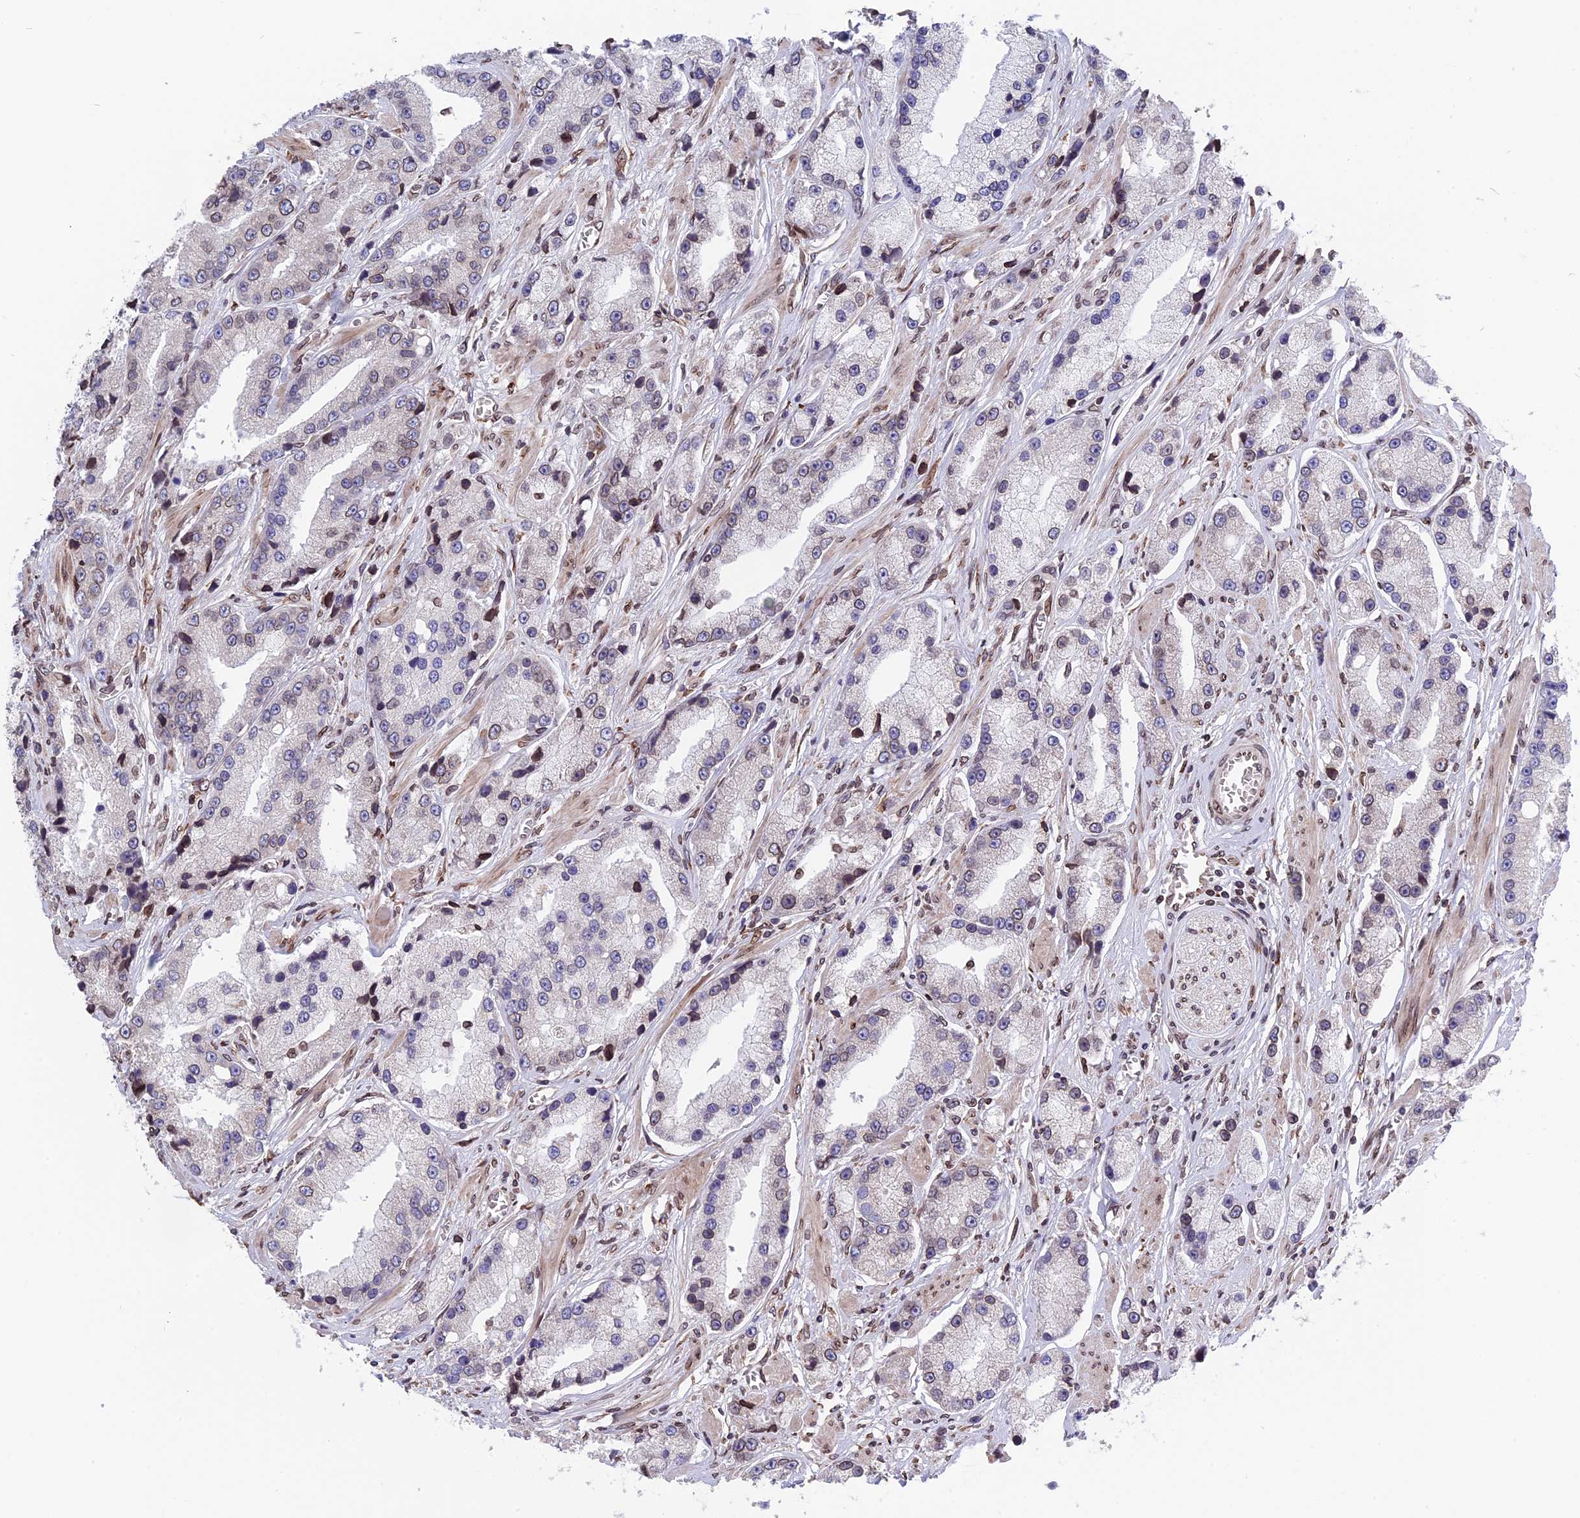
{"staining": {"intensity": "weak", "quantity": "25%-75%", "location": "cytoplasmic/membranous,nuclear"}, "tissue": "prostate cancer", "cell_type": "Tumor cells", "image_type": "cancer", "snomed": [{"axis": "morphology", "description": "Adenocarcinoma, High grade"}, {"axis": "topography", "description": "Prostate"}], "caption": "A brown stain labels weak cytoplasmic/membranous and nuclear staining of a protein in human prostate cancer (adenocarcinoma (high-grade)) tumor cells.", "gene": "PTCHD4", "patient": {"sex": "male", "age": 74}}